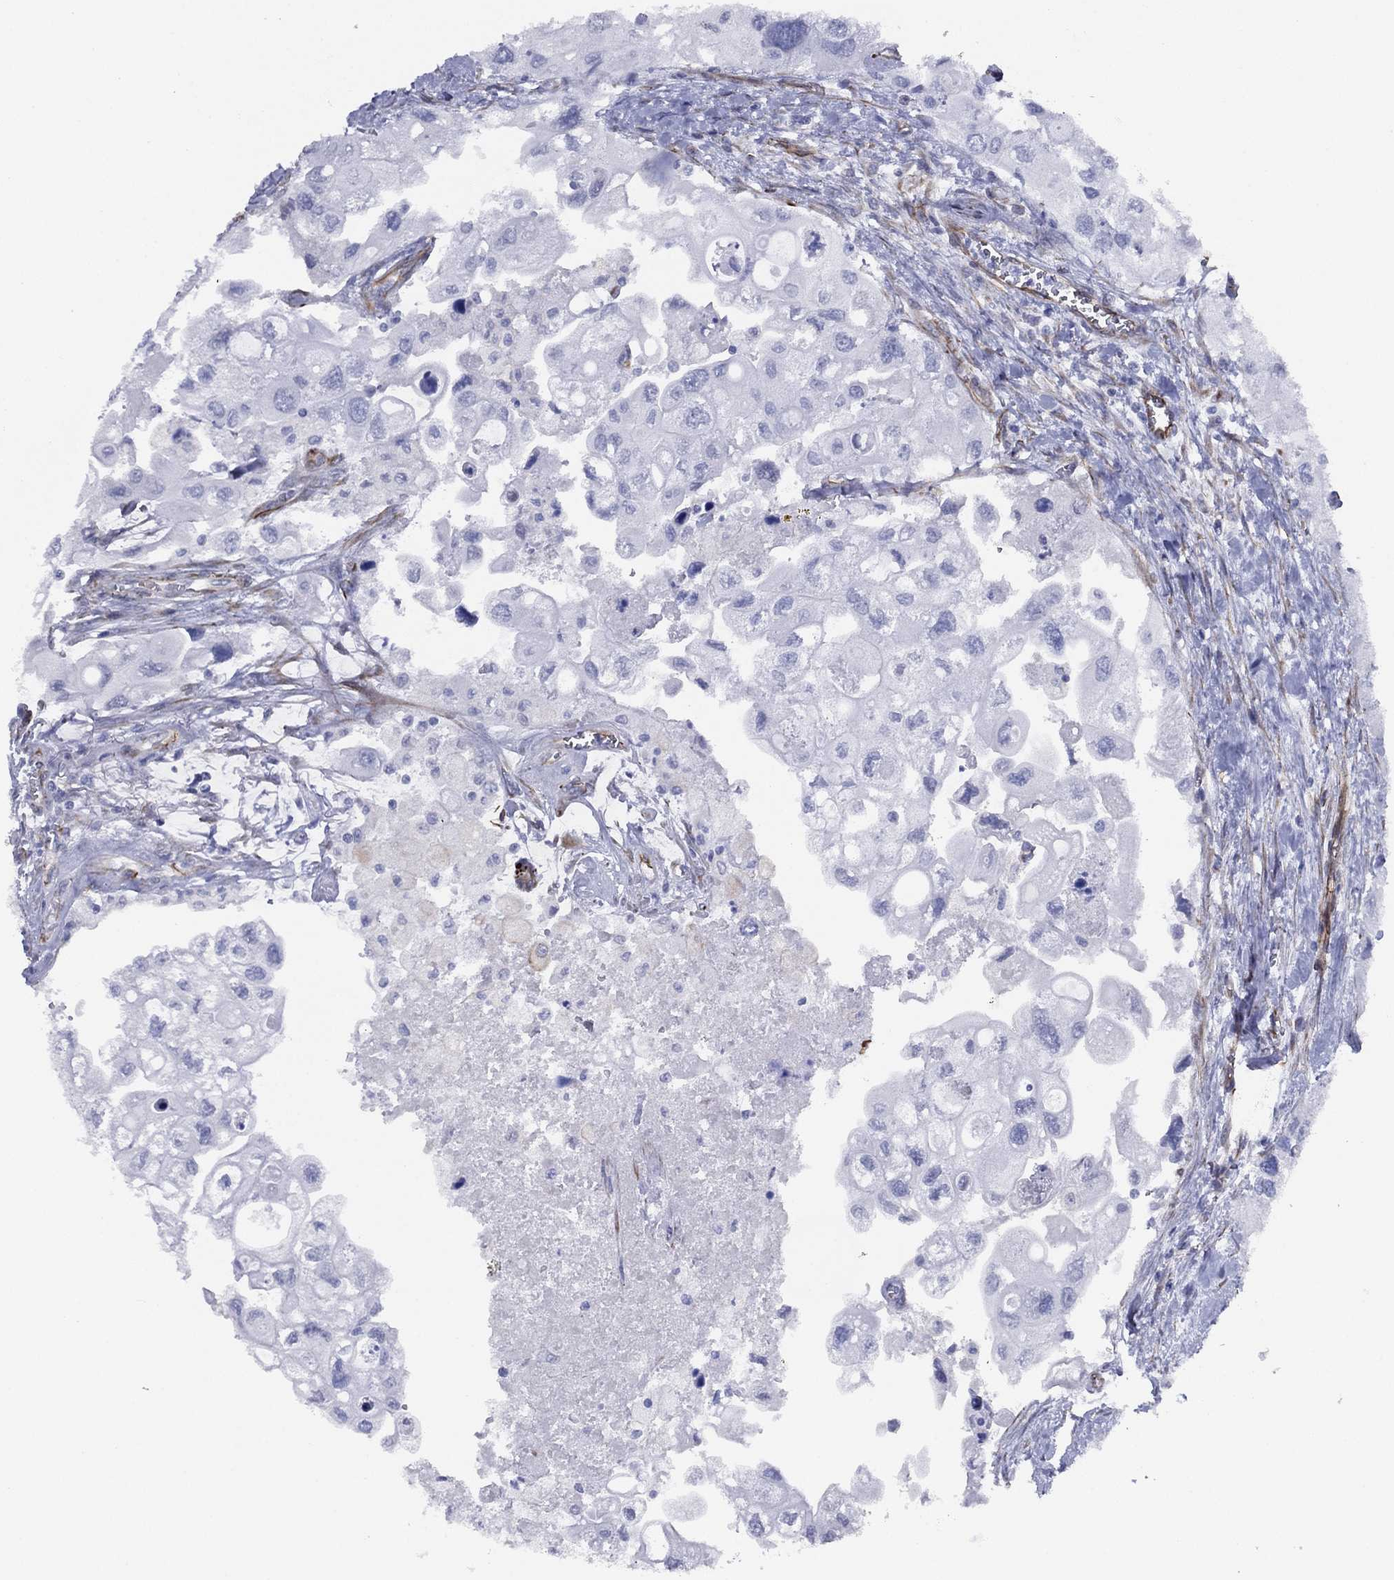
{"staining": {"intensity": "negative", "quantity": "none", "location": "none"}, "tissue": "urothelial cancer", "cell_type": "Tumor cells", "image_type": "cancer", "snomed": [{"axis": "morphology", "description": "Urothelial carcinoma, High grade"}, {"axis": "topography", "description": "Urinary bladder"}], "caption": "Immunohistochemistry (IHC) photomicrograph of neoplastic tissue: human high-grade urothelial carcinoma stained with DAB (3,3'-diaminobenzidine) shows no significant protein expression in tumor cells. (DAB (3,3'-diaminobenzidine) IHC with hematoxylin counter stain).", "gene": "MAS1", "patient": {"sex": "male", "age": 59}}